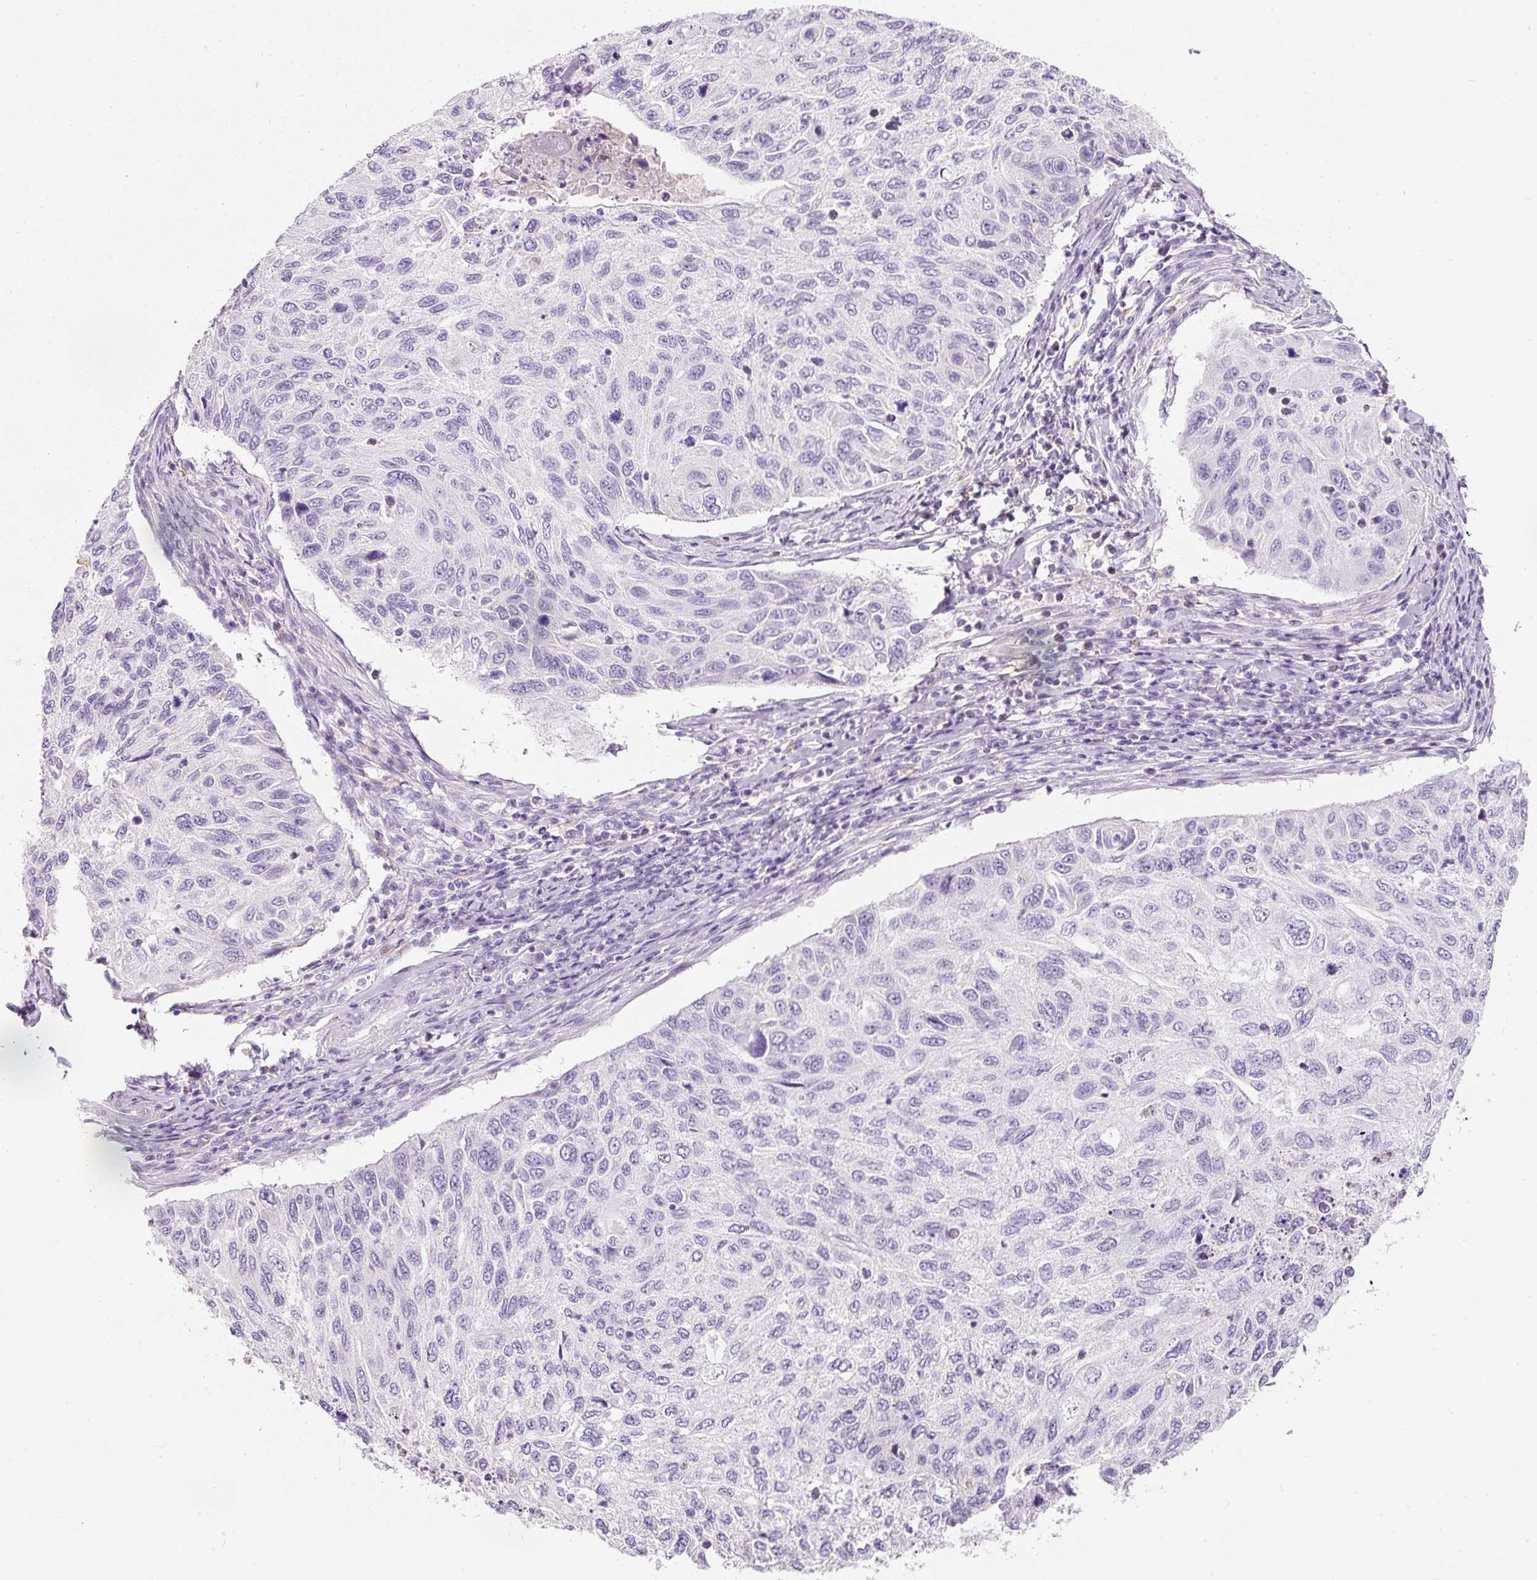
{"staining": {"intensity": "negative", "quantity": "none", "location": "none"}, "tissue": "cervical cancer", "cell_type": "Tumor cells", "image_type": "cancer", "snomed": [{"axis": "morphology", "description": "Squamous cell carcinoma, NOS"}, {"axis": "topography", "description": "Cervix"}], "caption": "Photomicrograph shows no significant protein expression in tumor cells of cervical squamous cell carcinoma. (DAB (3,3'-diaminobenzidine) immunohistochemistry, high magnification).", "gene": "DNM1", "patient": {"sex": "female", "age": 70}}